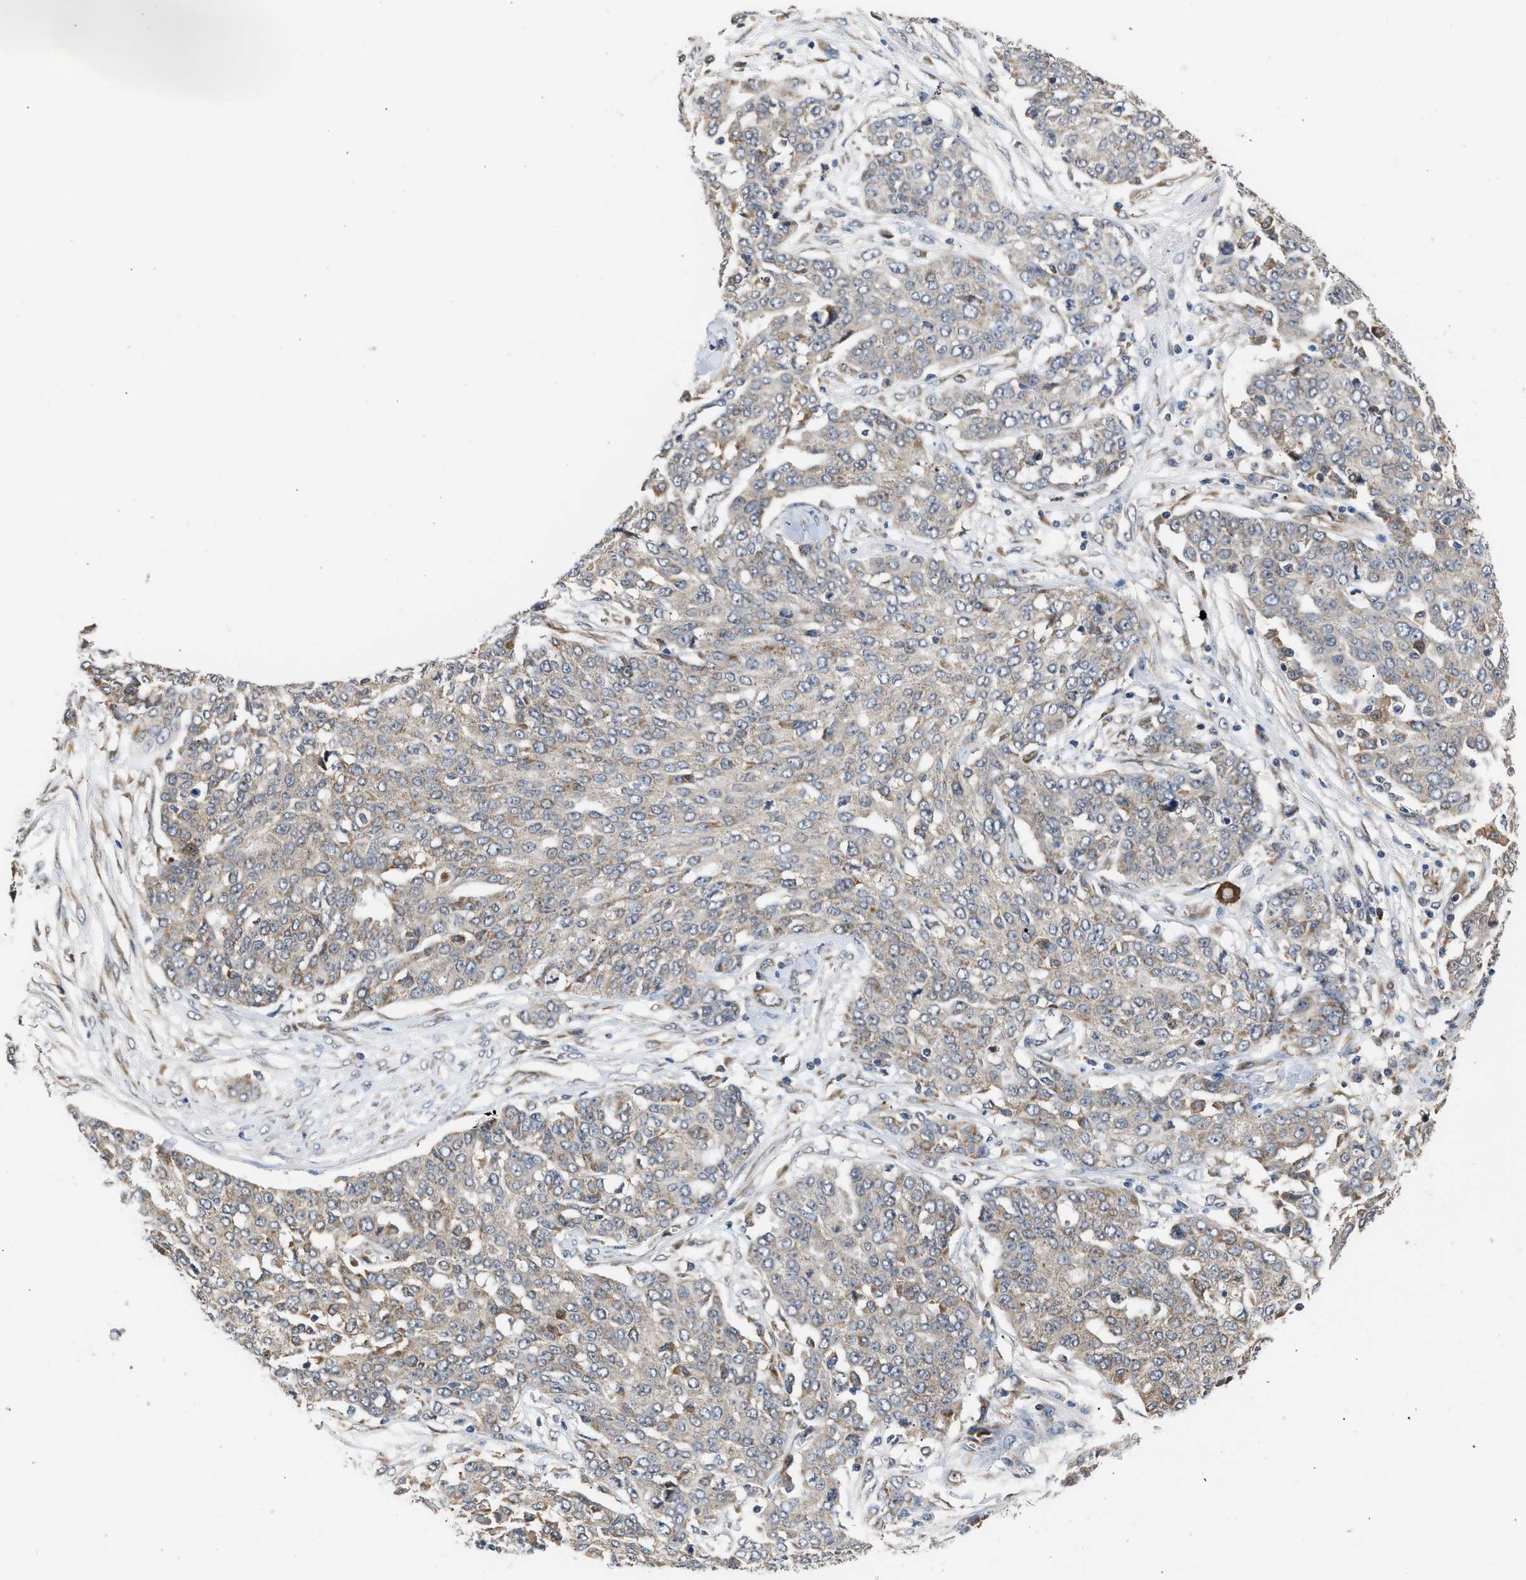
{"staining": {"intensity": "weak", "quantity": "<25%", "location": "cytoplasmic/membranous"}, "tissue": "ovarian cancer", "cell_type": "Tumor cells", "image_type": "cancer", "snomed": [{"axis": "morphology", "description": "Cystadenocarcinoma, serous, NOS"}, {"axis": "topography", "description": "Soft tissue"}, {"axis": "topography", "description": "Ovary"}], "caption": "This histopathology image is of ovarian cancer stained with IHC to label a protein in brown with the nuclei are counter-stained blue. There is no expression in tumor cells.", "gene": "POLG2", "patient": {"sex": "female", "age": 57}}